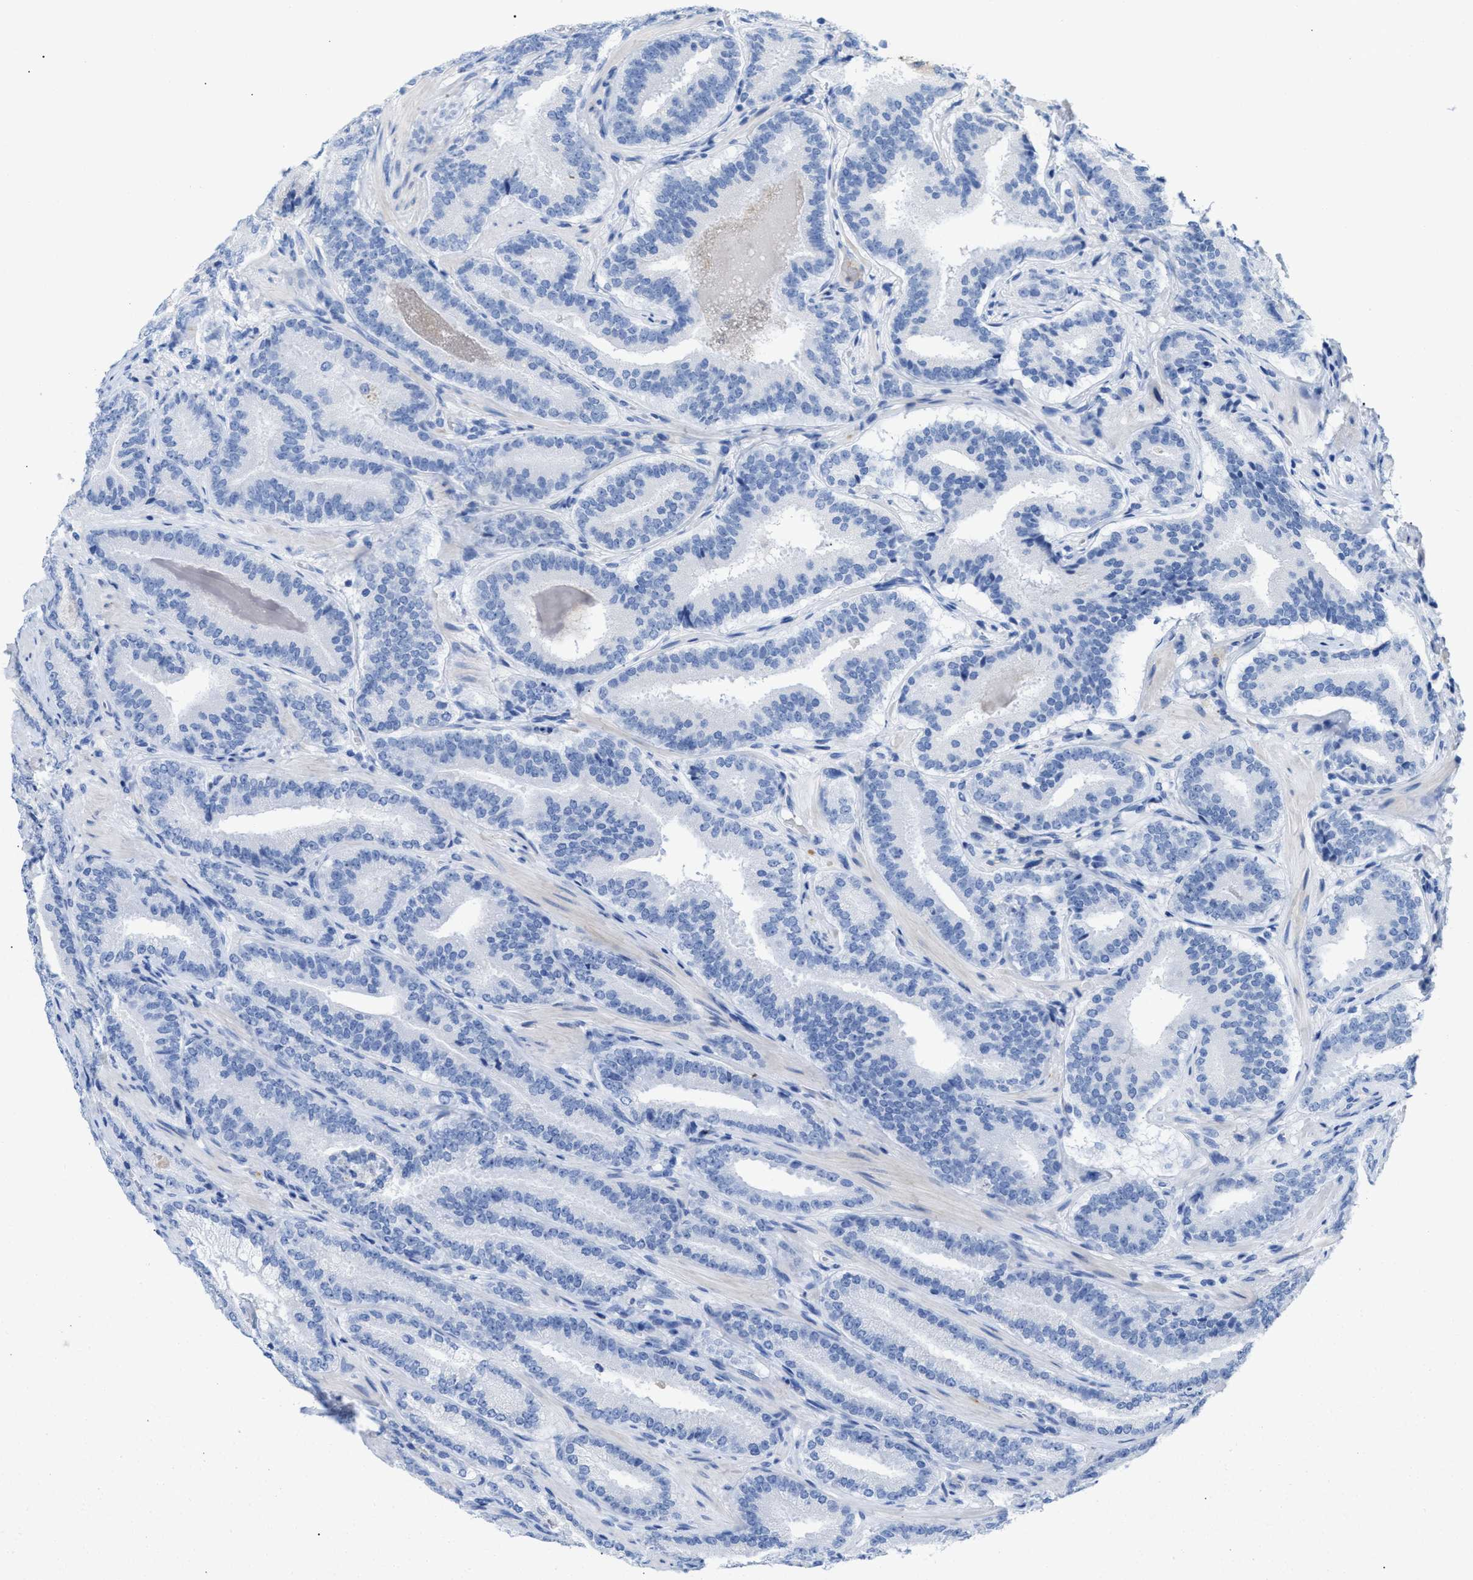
{"staining": {"intensity": "negative", "quantity": "none", "location": "none"}, "tissue": "prostate cancer", "cell_type": "Tumor cells", "image_type": "cancer", "snomed": [{"axis": "morphology", "description": "Adenocarcinoma, Low grade"}, {"axis": "topography", "description": "Prostate"}], "caption": "This is a photomicrograph of immunohistochemistry staining of prostate adenocarcinoma (low-grade), which shows no positivity in tumor cells.", "gene": "ANKFN1", "patient": {"sex": "male", "age": 51}}